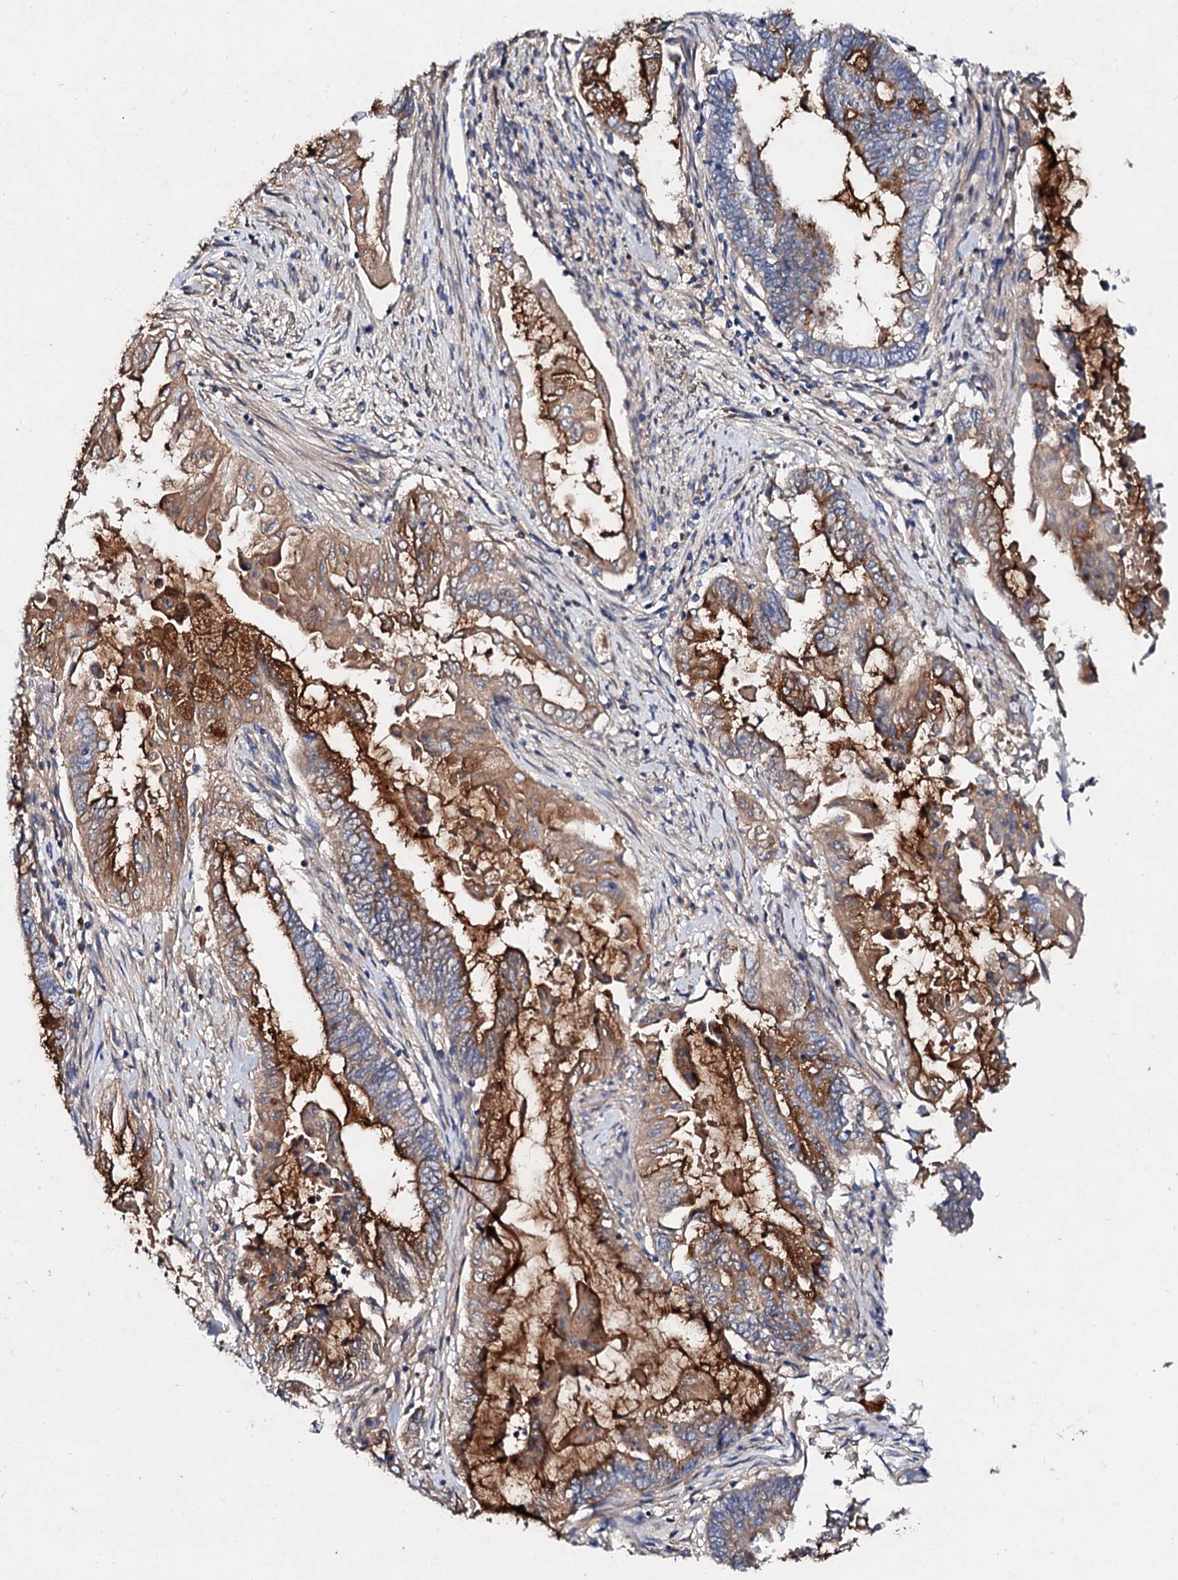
{"staining": {"intensity": "moderate", "quantity": "25%-75%", "location": "cytoplasmic/membranous"}, "tissue": "endometrial cancer", "cell_type": "Tumor cells", "image_type": "cancer", "snomed": [{"axis": "morphology", "description": "Adenocarcinoma, NOS"}, {"axis": "topography", "description": "Uterus"}, {"axis": "topography", "description": "Endometrium"}], "caption": "A high-resolution image shows immunohistochemistry (IHC) staining of endometrial cancer (adenocarcinoma), which exhibits moderate cytoplasmic/membranous staining in approximately 25%-75% of tumor cells.", "gene": "FIBIN", "patient": {"sex": "female", "age": 70}}